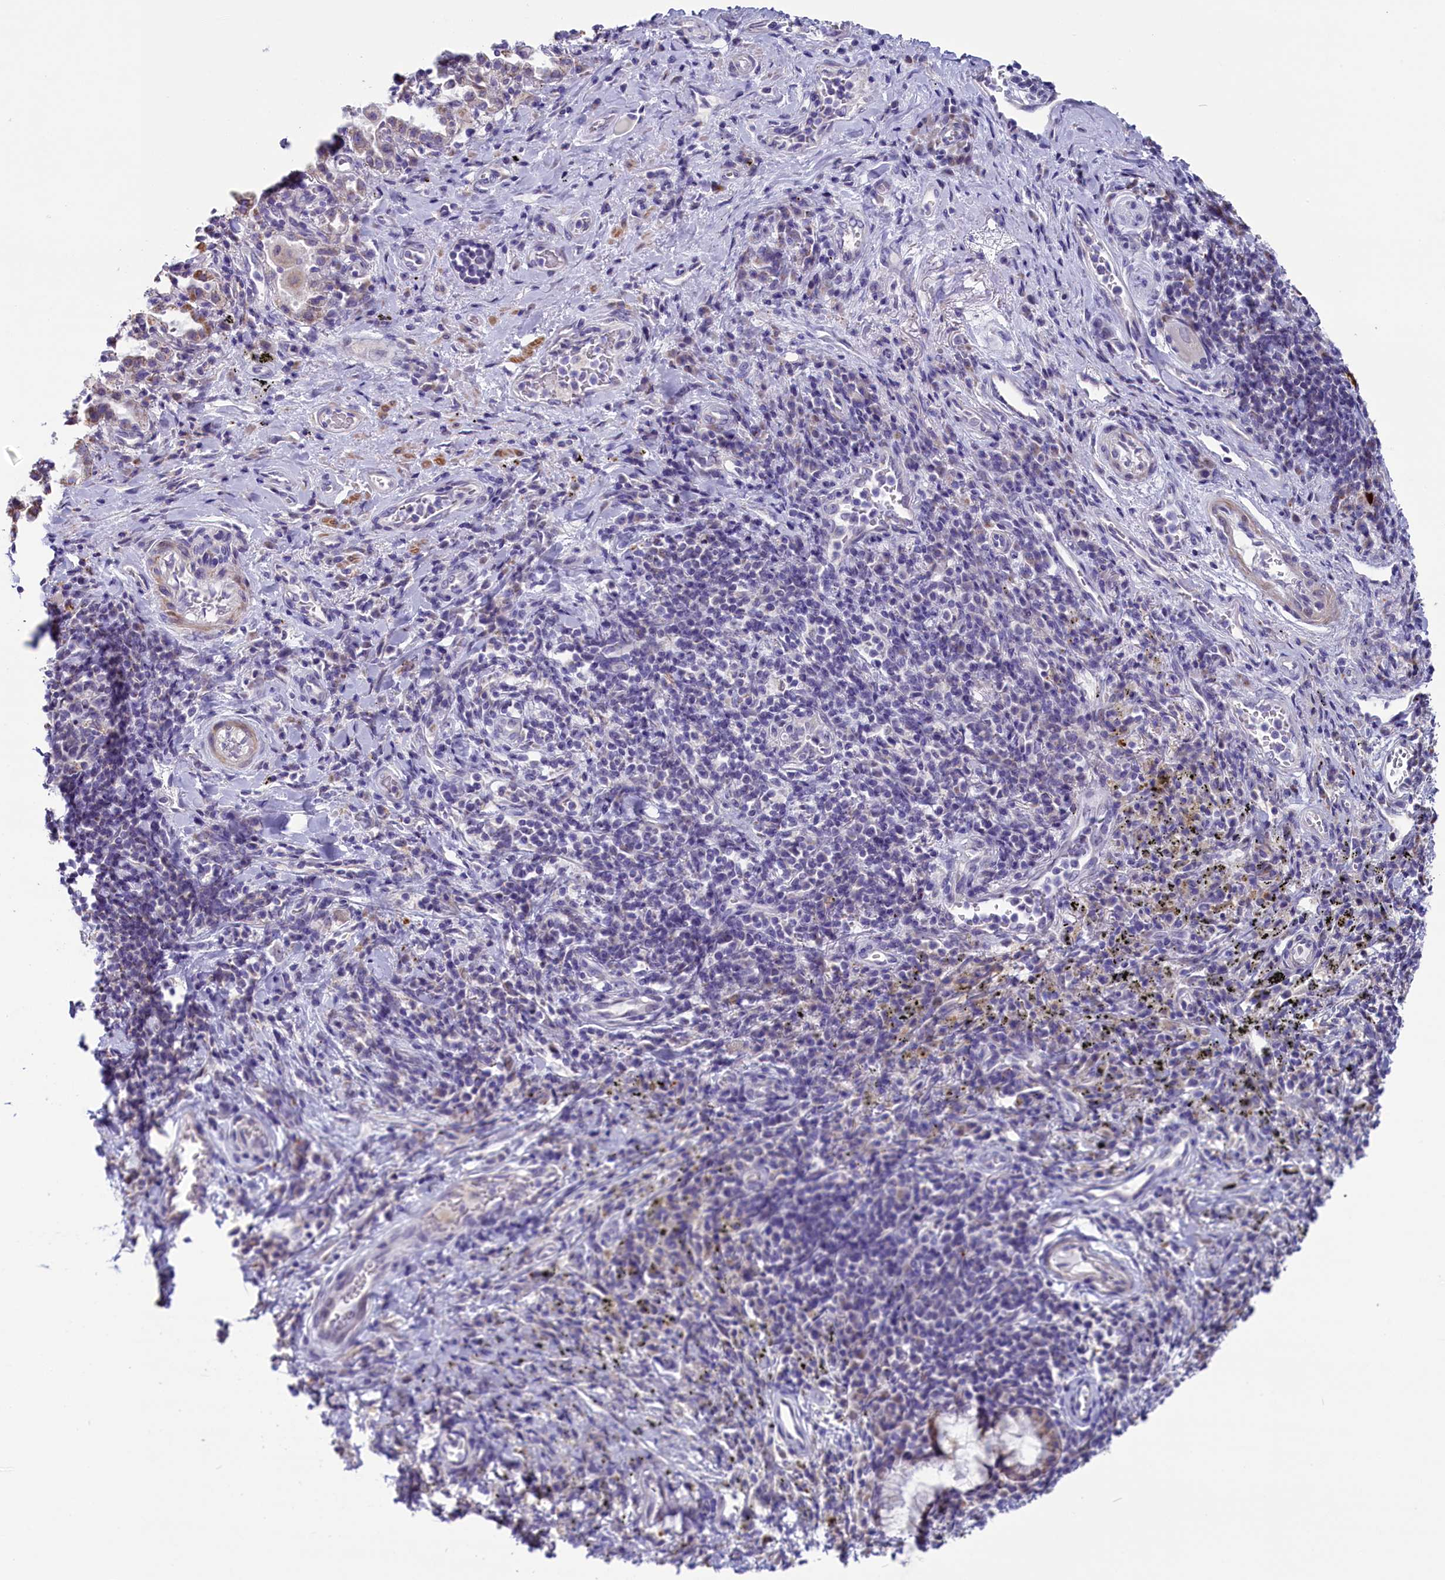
{"staining": {"intensity": "moderate", "quantity": "<25%", "location": "cytoplasmic/membranous"}, "tissue": "adipose tissue", "cell_type": "Adipocytes", "image_type": "normal", "snomed": [{"axis": "morphology", "description": "Normal tissue, NOS"}, {"axis": "morphology", "description": "Squamous cell carcinoma, NOS"}, {"axis": "topography", "description": "Bronchus"}, {"axis": "topography", "description": "Lung"}], "caption": "Immunohistochemical staining of unremarkable adipose tissue demonstrates moderate cytoplasmic/membranous protein expression in approximately <25% of adipocytes. The staining is performed using DAB (3,3'-diaminobenzidine) brown chromogen to label protein expression. The nuclei are counter-stained blue using hematoxylin.", "gene": "SCD5", "patient": {"sex": "male", "age": 64}}